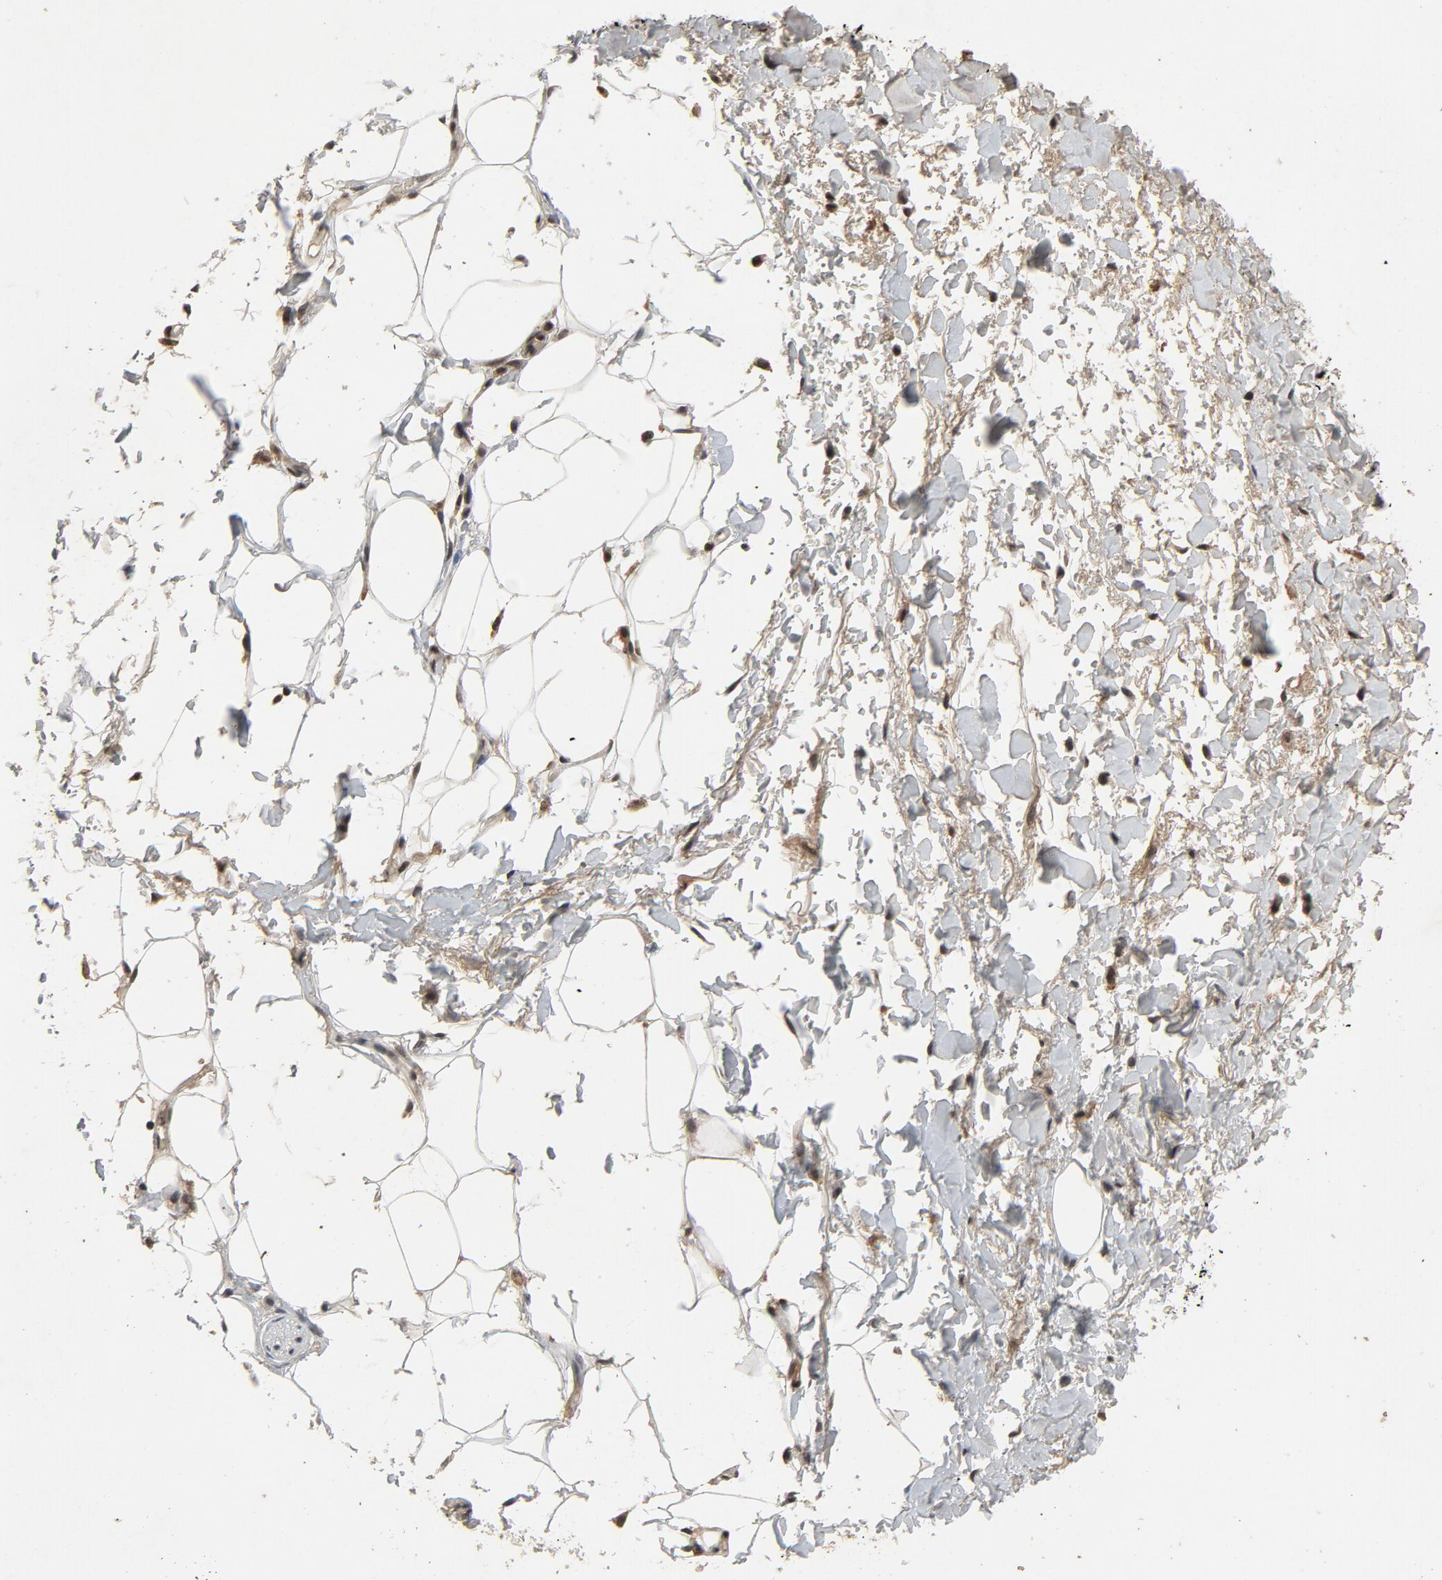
{"staining": {"intensity": "weak", "quantity": ">75%", "location": "cytoplasmic/membranous"}, "tissue": "adipose tissue", "cell_type": "Adipocytes", "image_type": "normal", "snomed": [{"axis": "morphology", "description": "Normal tissue, NOS"}, {"axis": "topography", "description": "Soft tissue"}, {"axis": "topography", "description": "Peripheral nerve tissue"}], "caption": "Immunohistochemical staining of normal adipose tissue displays >75% levels of weak cytoplasmic/membranous protein expression in approximately >75% of adipocytes.", "gene": "SMARCD1", "patient": {"sex": "female", "age": 71}}